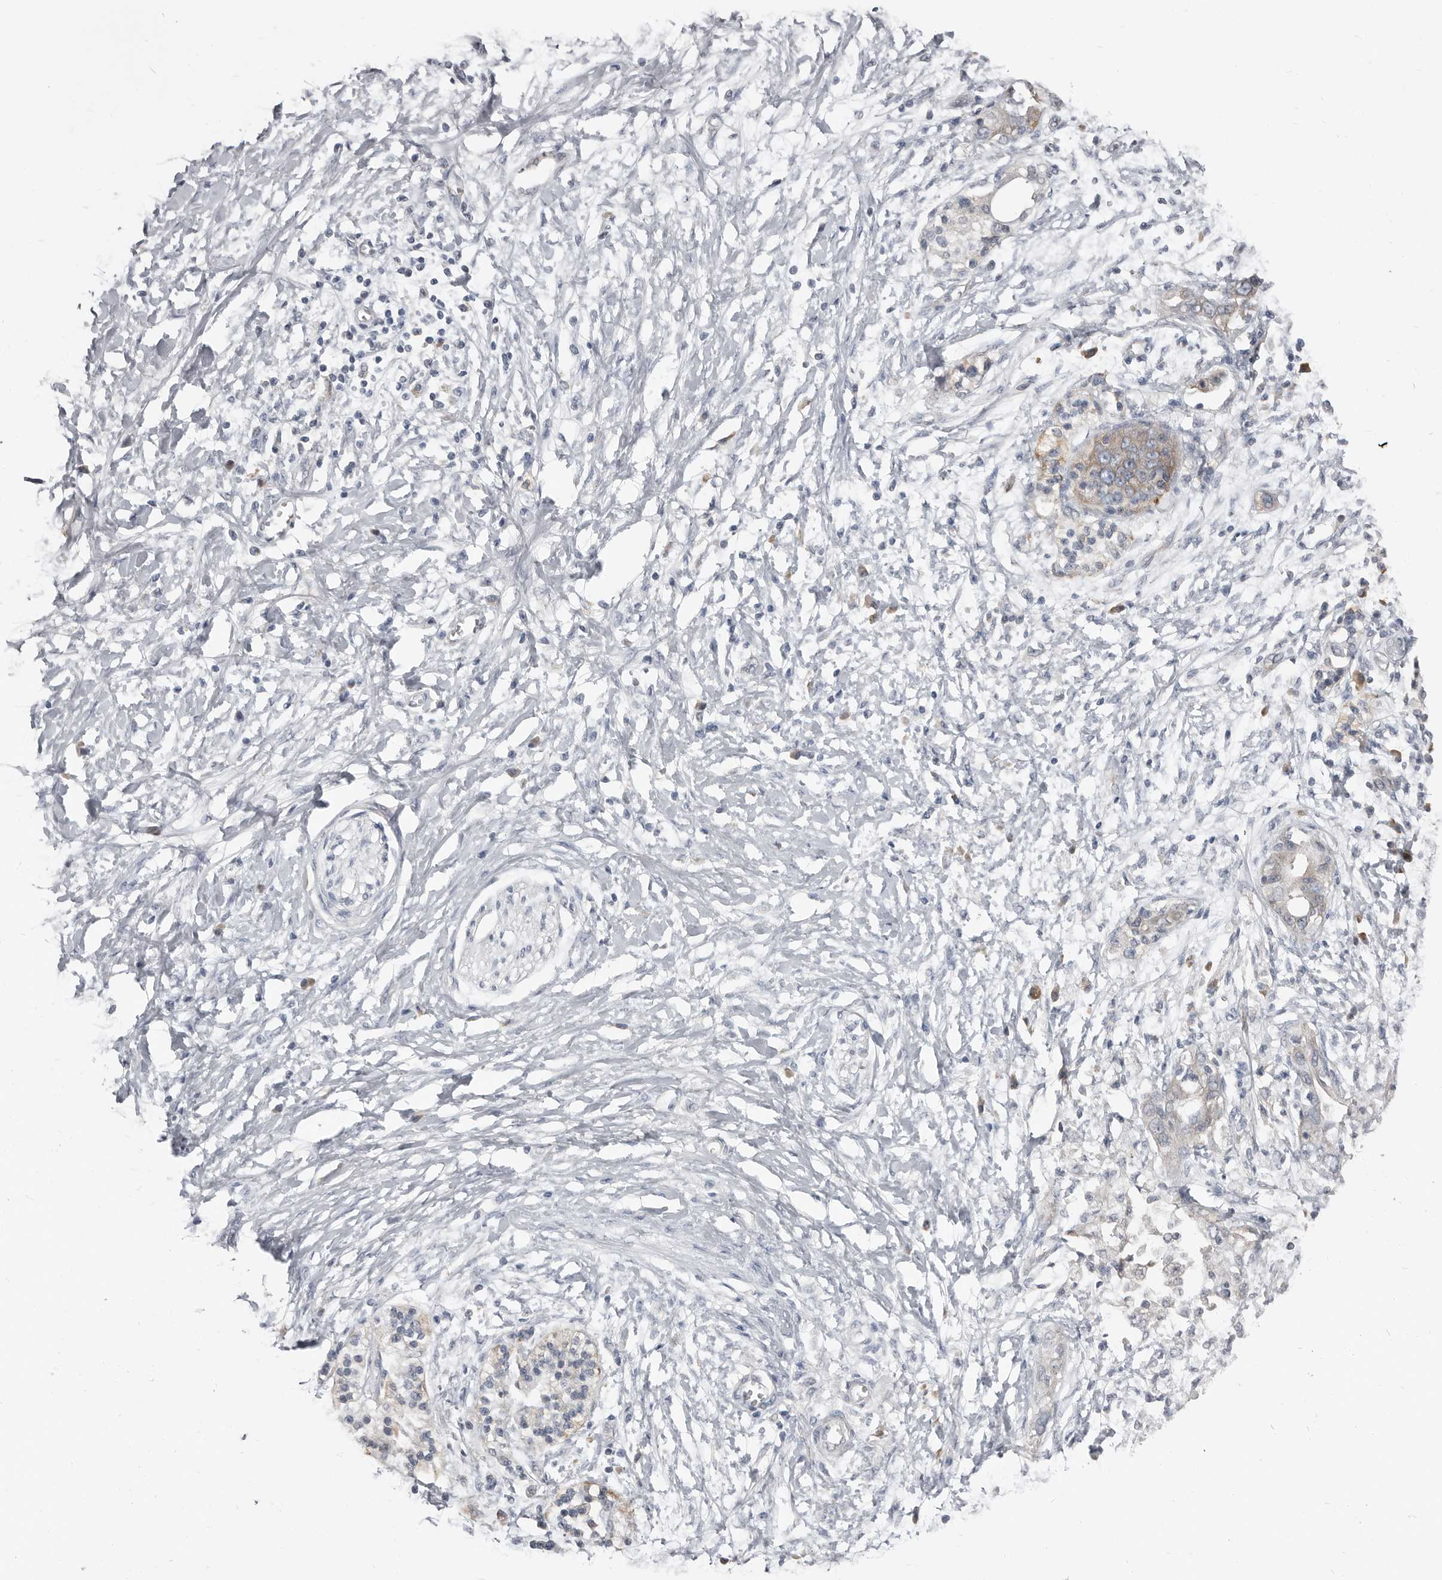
{"staining": {"intensity": "negative", "quantity": "none", "location": "none"}, "tissue": "pancreatic cancer", "cell_type": "Tumor cells", "image_type": "cancer", "snomed": [{"axis": "morphology", "description": "Normal tissue, NOS"}, {"axis": "morphology", "description": "Adenocarcinoma, NOS"}, {"axis": "topography", "description": "Pancreas"}, {"axis": "topography", "description": "Peripheral nerve tissue"}], "caption": "DAB (3,3'-diaminobenzidine) immunohistochemical staining of human adenocarcinoma (pancreatic) exhibits no significant positivity in tumor cells.", "gene": "AKNAD1", "patient": {"sex": "male", "age": 59}}